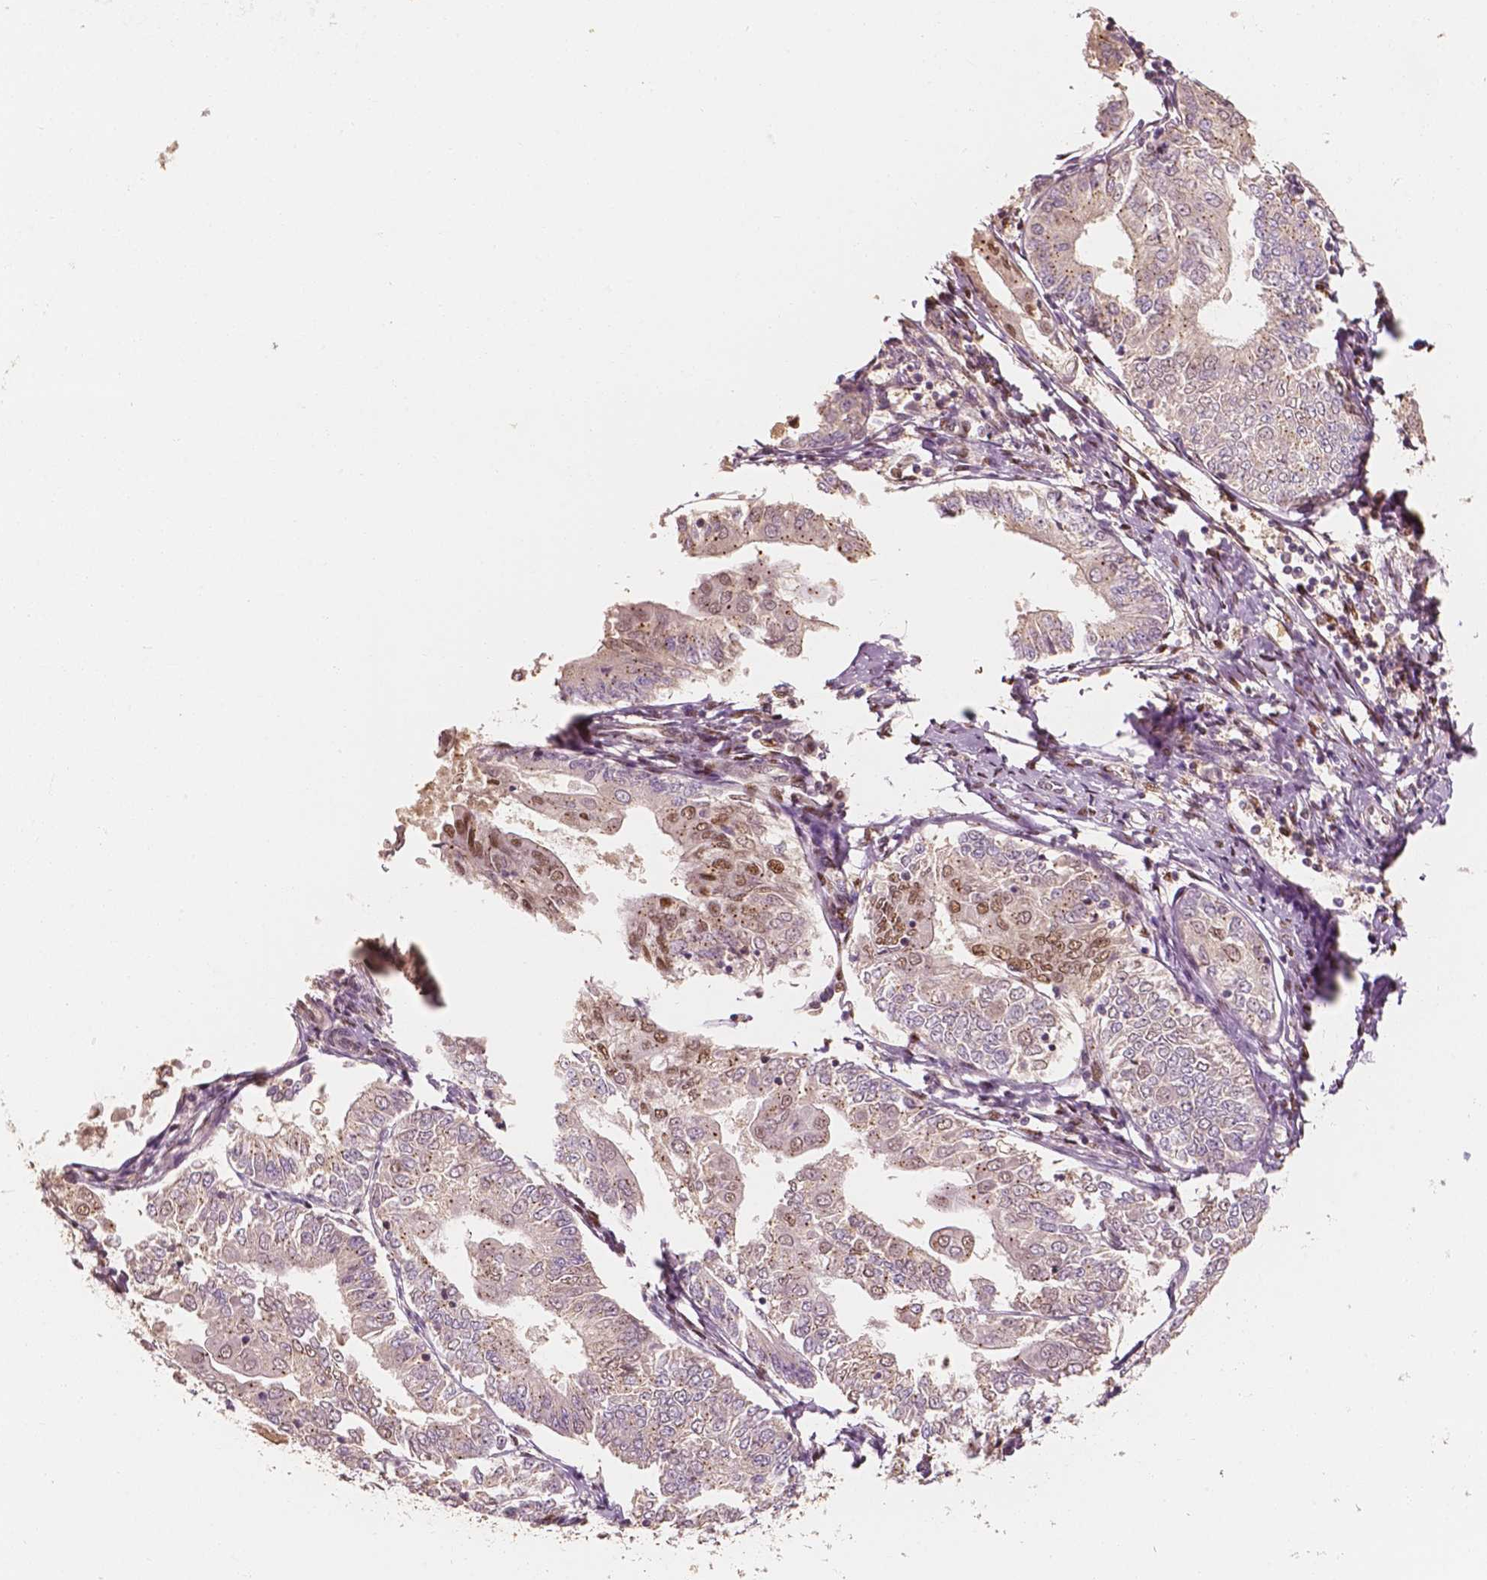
{"staining": {"intensity": "moderate", "quantity": "<25%", "location": "nuclear"}, "tissue": "endometrial cancer", "cell_type": "Tumor cells", "image_type": "cancer", "snomed": [{"axis": "morphology", "description": "Adenocarcinoma, NOS"}, {"axis": "topography", "description": "Endometrium"}], "caption": "Immunohistochemical staining of endometrial cancer exhibits moderate nuclear protein staining in approximately <25% of tumor cells. (DAB (3,3'-diaminobenzidine) IHC with brightfield microscopy, high magnification).", "gene": "TBC1D17", "patient": {"sex": "female", "age": 68}}